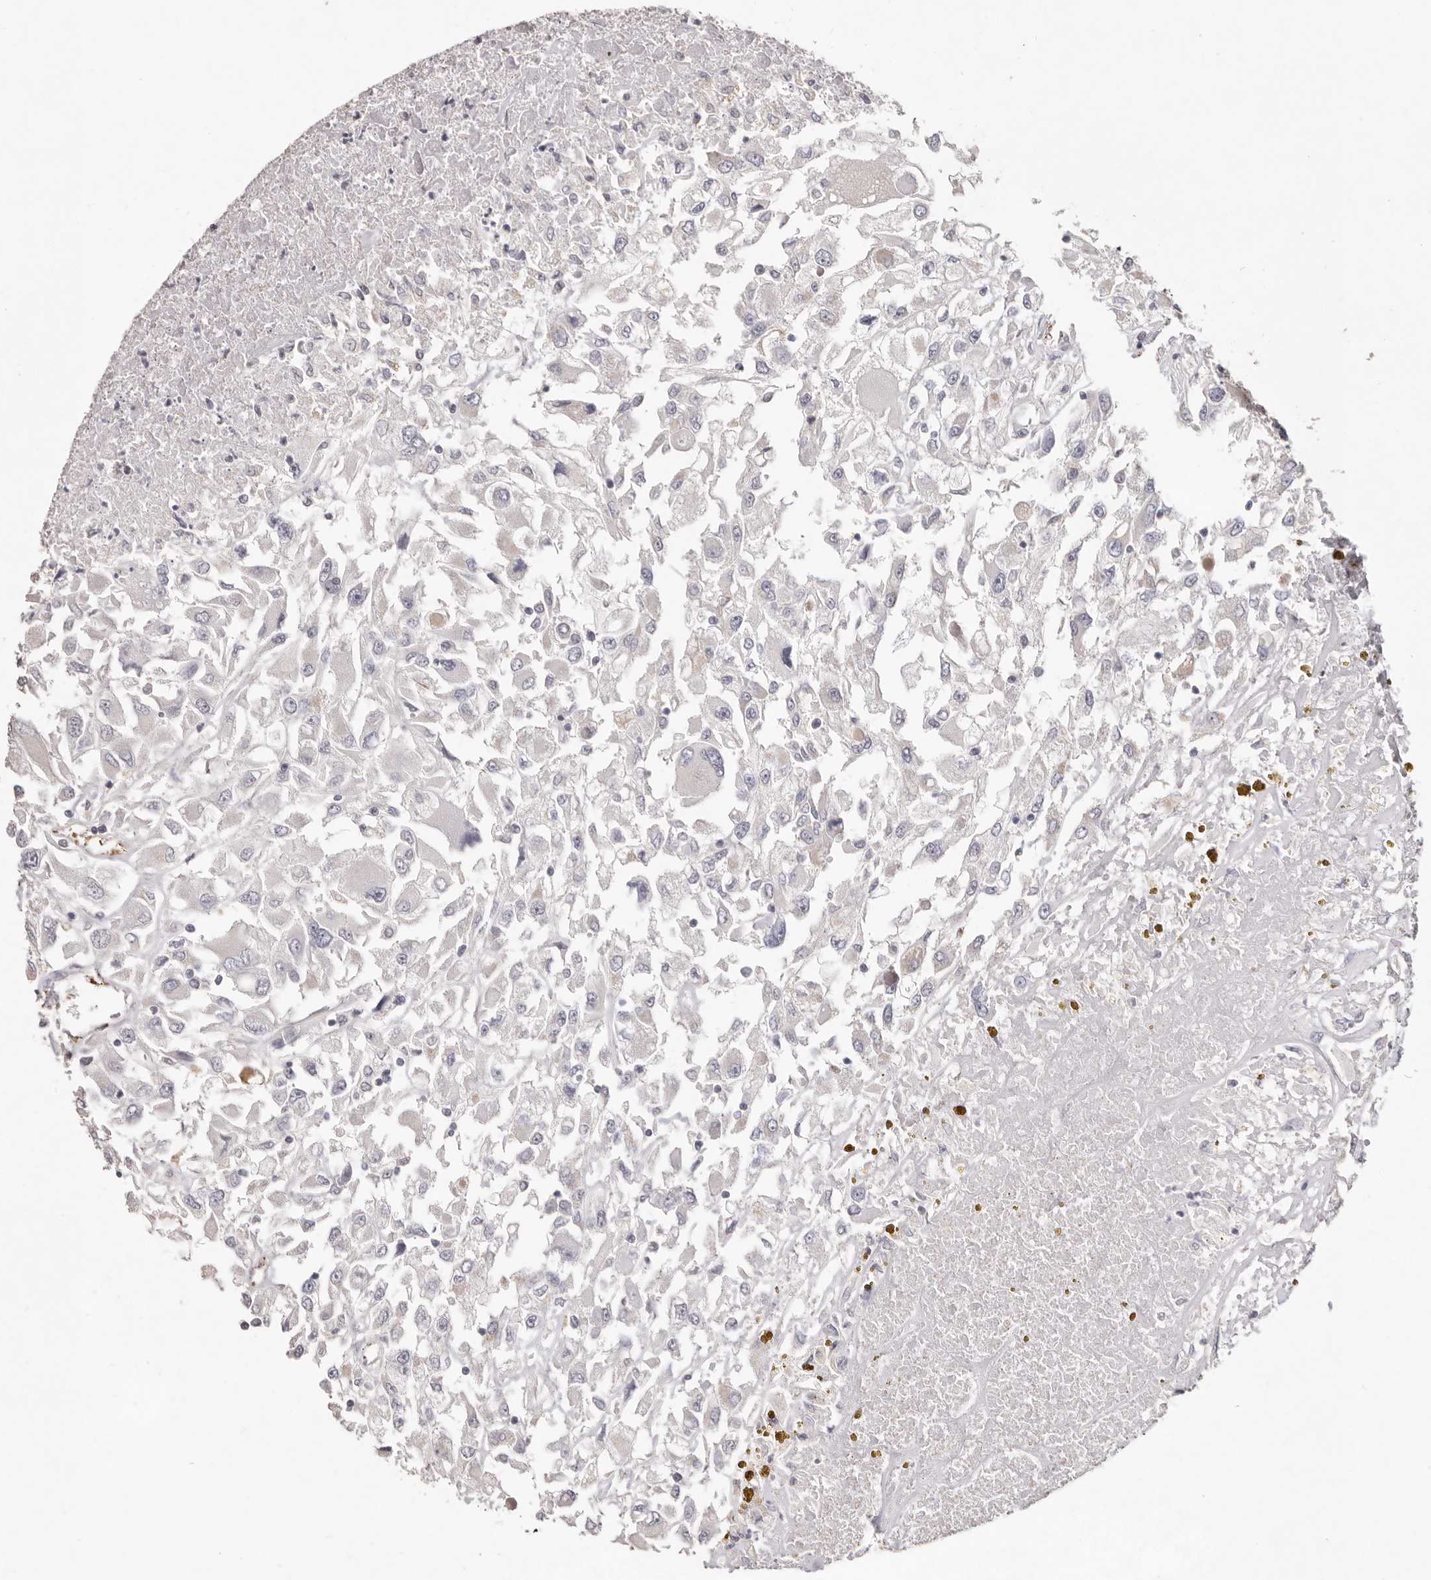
{"staining": {"intensity": "negative", "quantity": "none", "location": "none"}, "tissue": "renal cancer", "cell_type": "Tumor cells", "image_type": "cancer", "snomed": [{"axis": "morphology", "description": "Adenocarcinoma, NOS"}, {"axis": "topography", "description": "Kidney"}], "caption": "High magnification brightfield microscopy of renal cancer (adenocarcinoma) stained with DAB (brown) and counterstained with hematoxylin (blue): tumor cells show no significant expression.", "gene": "ZYG11B", "patient": {"sex": "female", "age": 52}}